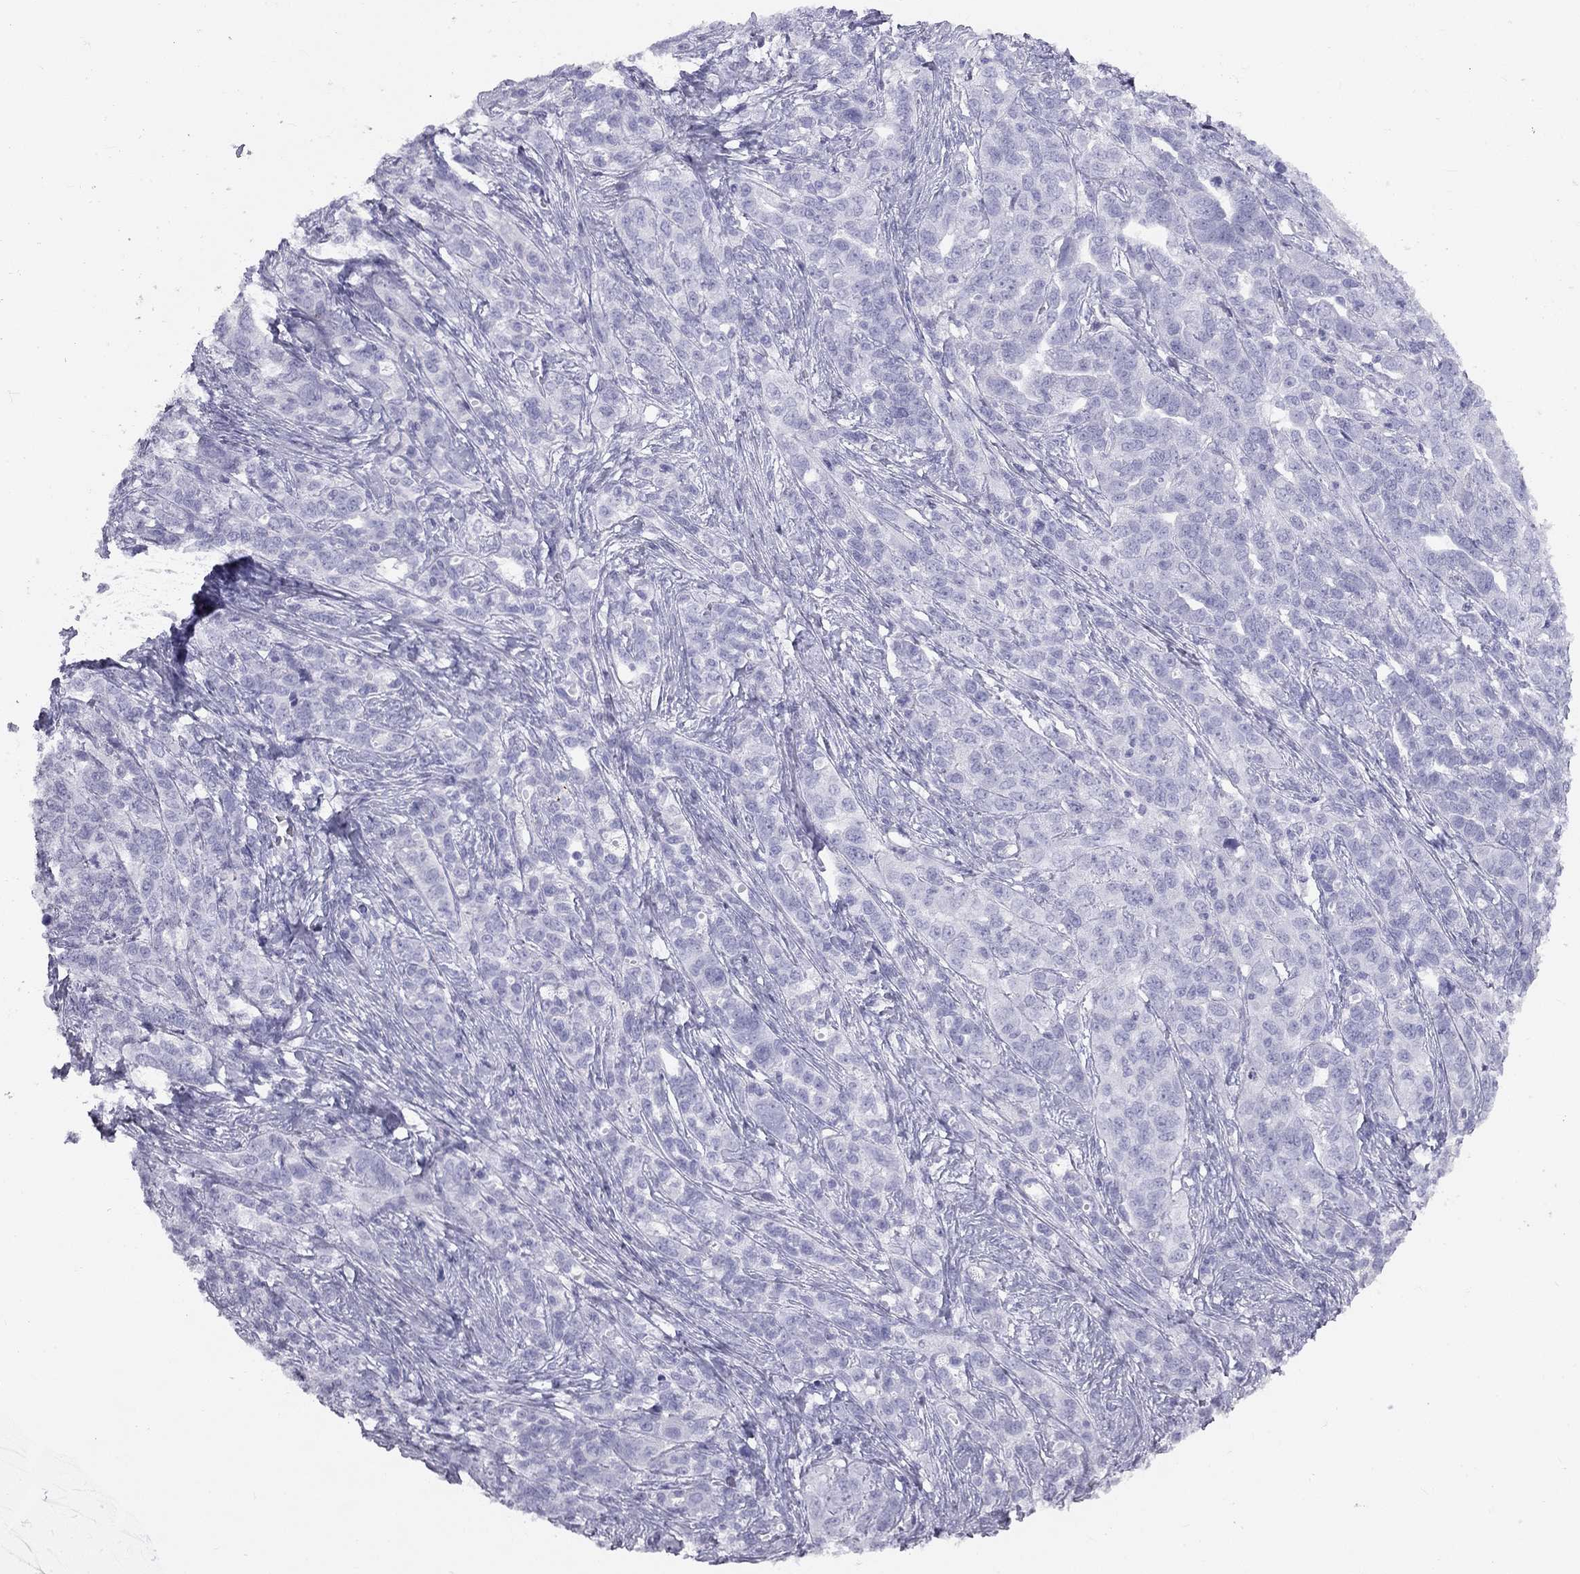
{"staining": {"intensity": "negative", "quantity": "none", "location": "none"}, "tissue": "ovarian cancer", "cell_type": "Tumor cells", "image_type": "cancer", "snomed": [{"axis": "morphology", "description": "Cystadenocarcinoma, serous, NOS"}, {"axis": "topography", "description": "Ovary"}], "caption": "An image of human serous cystadenocarcinoma (ovarian) is negative for staining in tumor cells.", "gene": "KLRG1", "patient": {"sex": "female", "age": 71}}